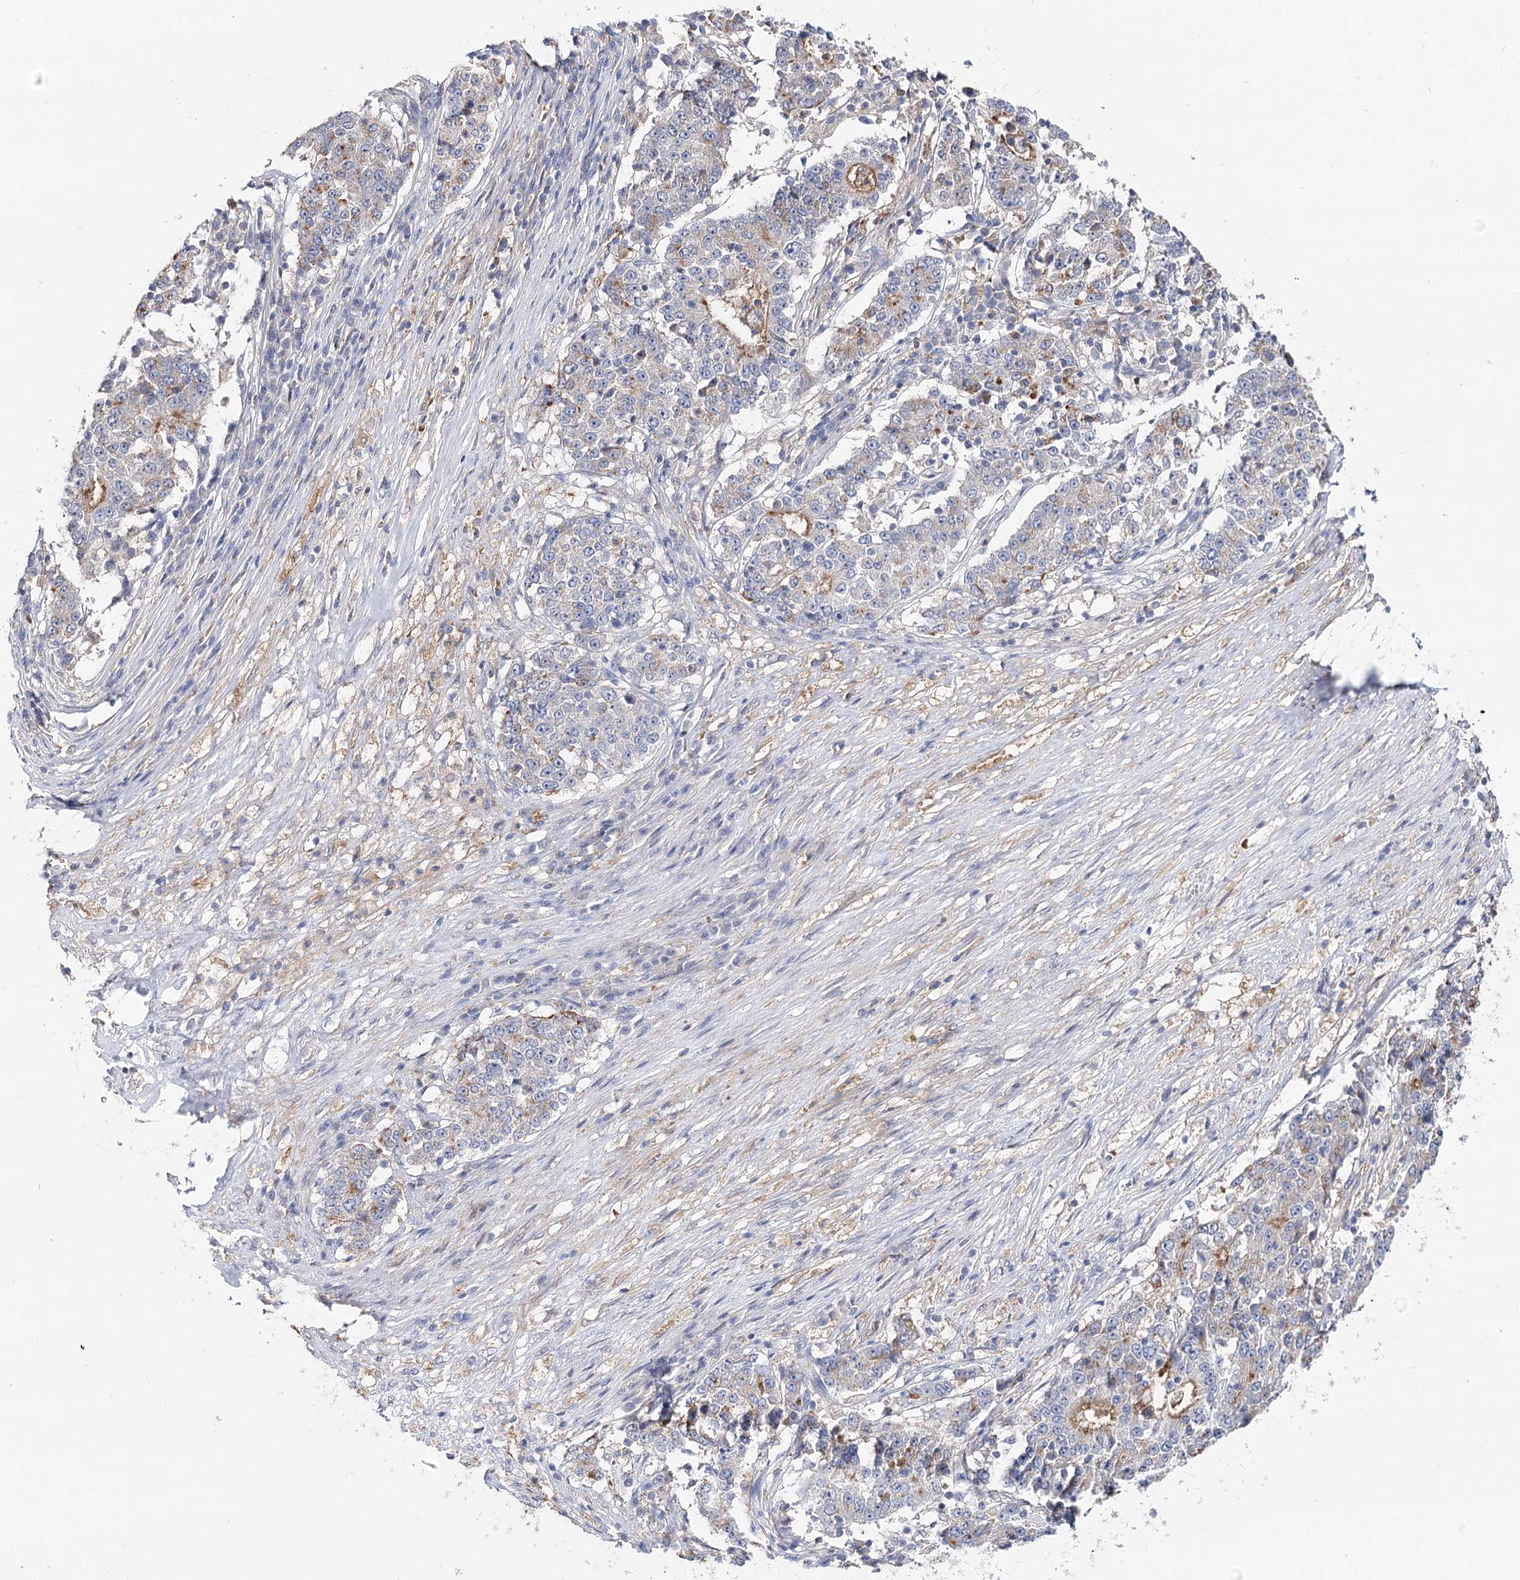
{"staining": {"intensity": "negative", "quantity": "none", "location": "none"}, "tissue": "stomach cancer", "cell_type": "Tumor cells", "image_type": "cancer", "snomed": [{"axis": "morphology", "description": "Adenocarcinoma, NOS"}, {"axis": "topography", "description": "Stomach"}], "caption": "Immunohistochemistry (IHC) photomicrograph of neoplastic tissue: stomach cancer stained with DAB displays no significant protein staining in tumor cells.", "gene": "UGP2", "patient": {"sex": "male", "age": 59}}